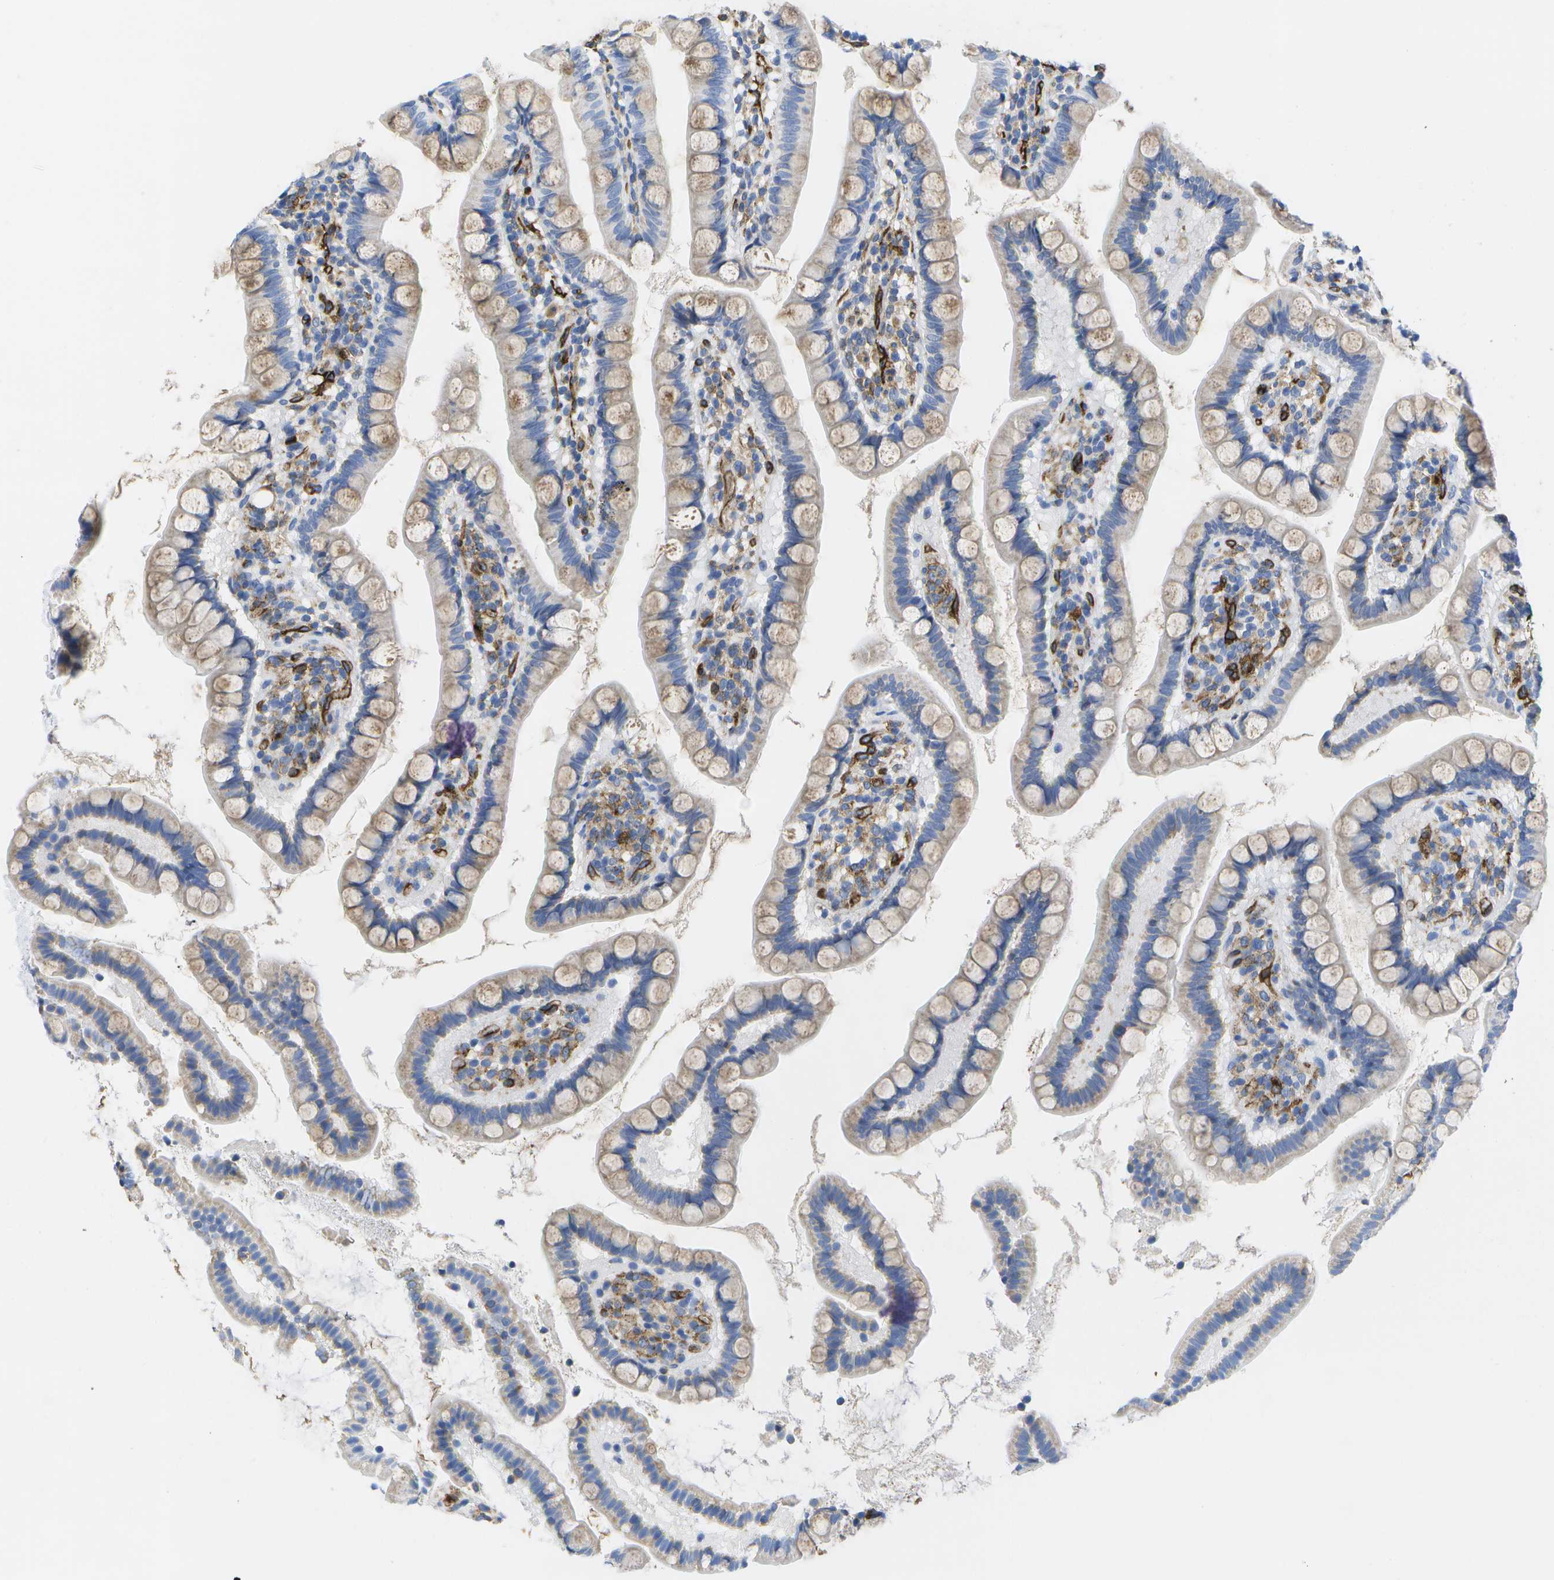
{"staining": {"intensity": "moderate", "quantity": "<25%", "location": "cytoplasmic/membranous"}, "tissue": "small intestine", "cell_type": "Glandular cells", "image_type": "normal", "snomed": [{"axis": "morphology", "description": "Normal tissue, NOS"}, {"axis": "topography", "description": "Small intestine"}], "caption": "Immunohistochemical staining of unremarkable small intestine shows <25% levels of moderate cytoplasmic/membranous protein staining in approximately <25% of glandular cells.", "gene": "DYSF", "patient": {"sex": "female", "age": 84}}